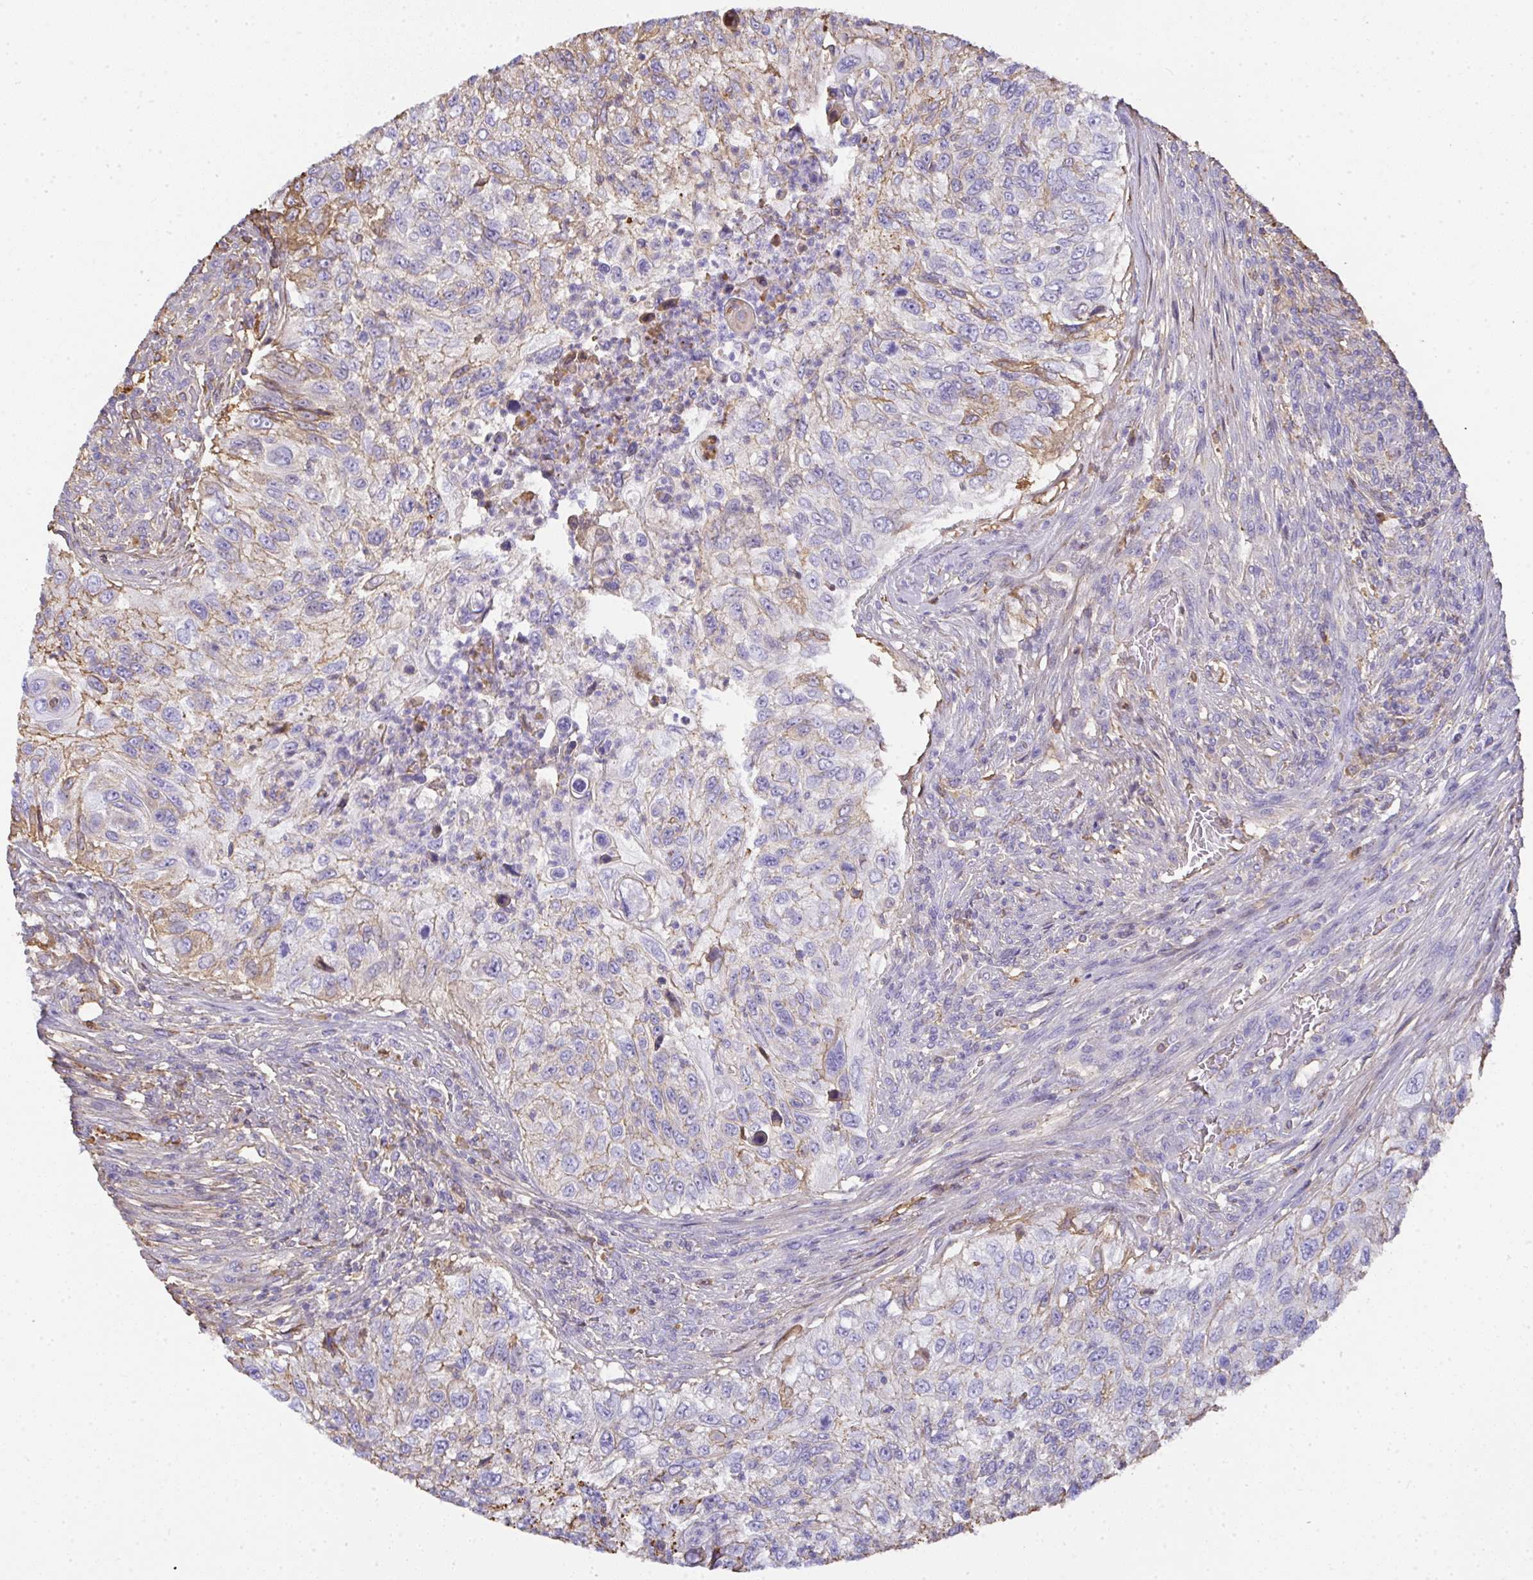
{"staining": {"intensity": "weak", "quantity": "<25%", "location": "cytoplasmic/membranous"}, "tissue": "urothelial cancer", "cell_type": "Tumor cells", "image_type": "cancer", "snomed": [{"axis": "morphology", "description": "Urothelial carcinoma, High grade"}, {"axis": "topography", "description": "Urinary bladder"}], "caption": "Photomicrograph shows no protein positivity in tumor cells of high-grade urothelial carcinoma tissue.", "gene": "SMYD5", "patient": {"sex": "female", "age": 60}}